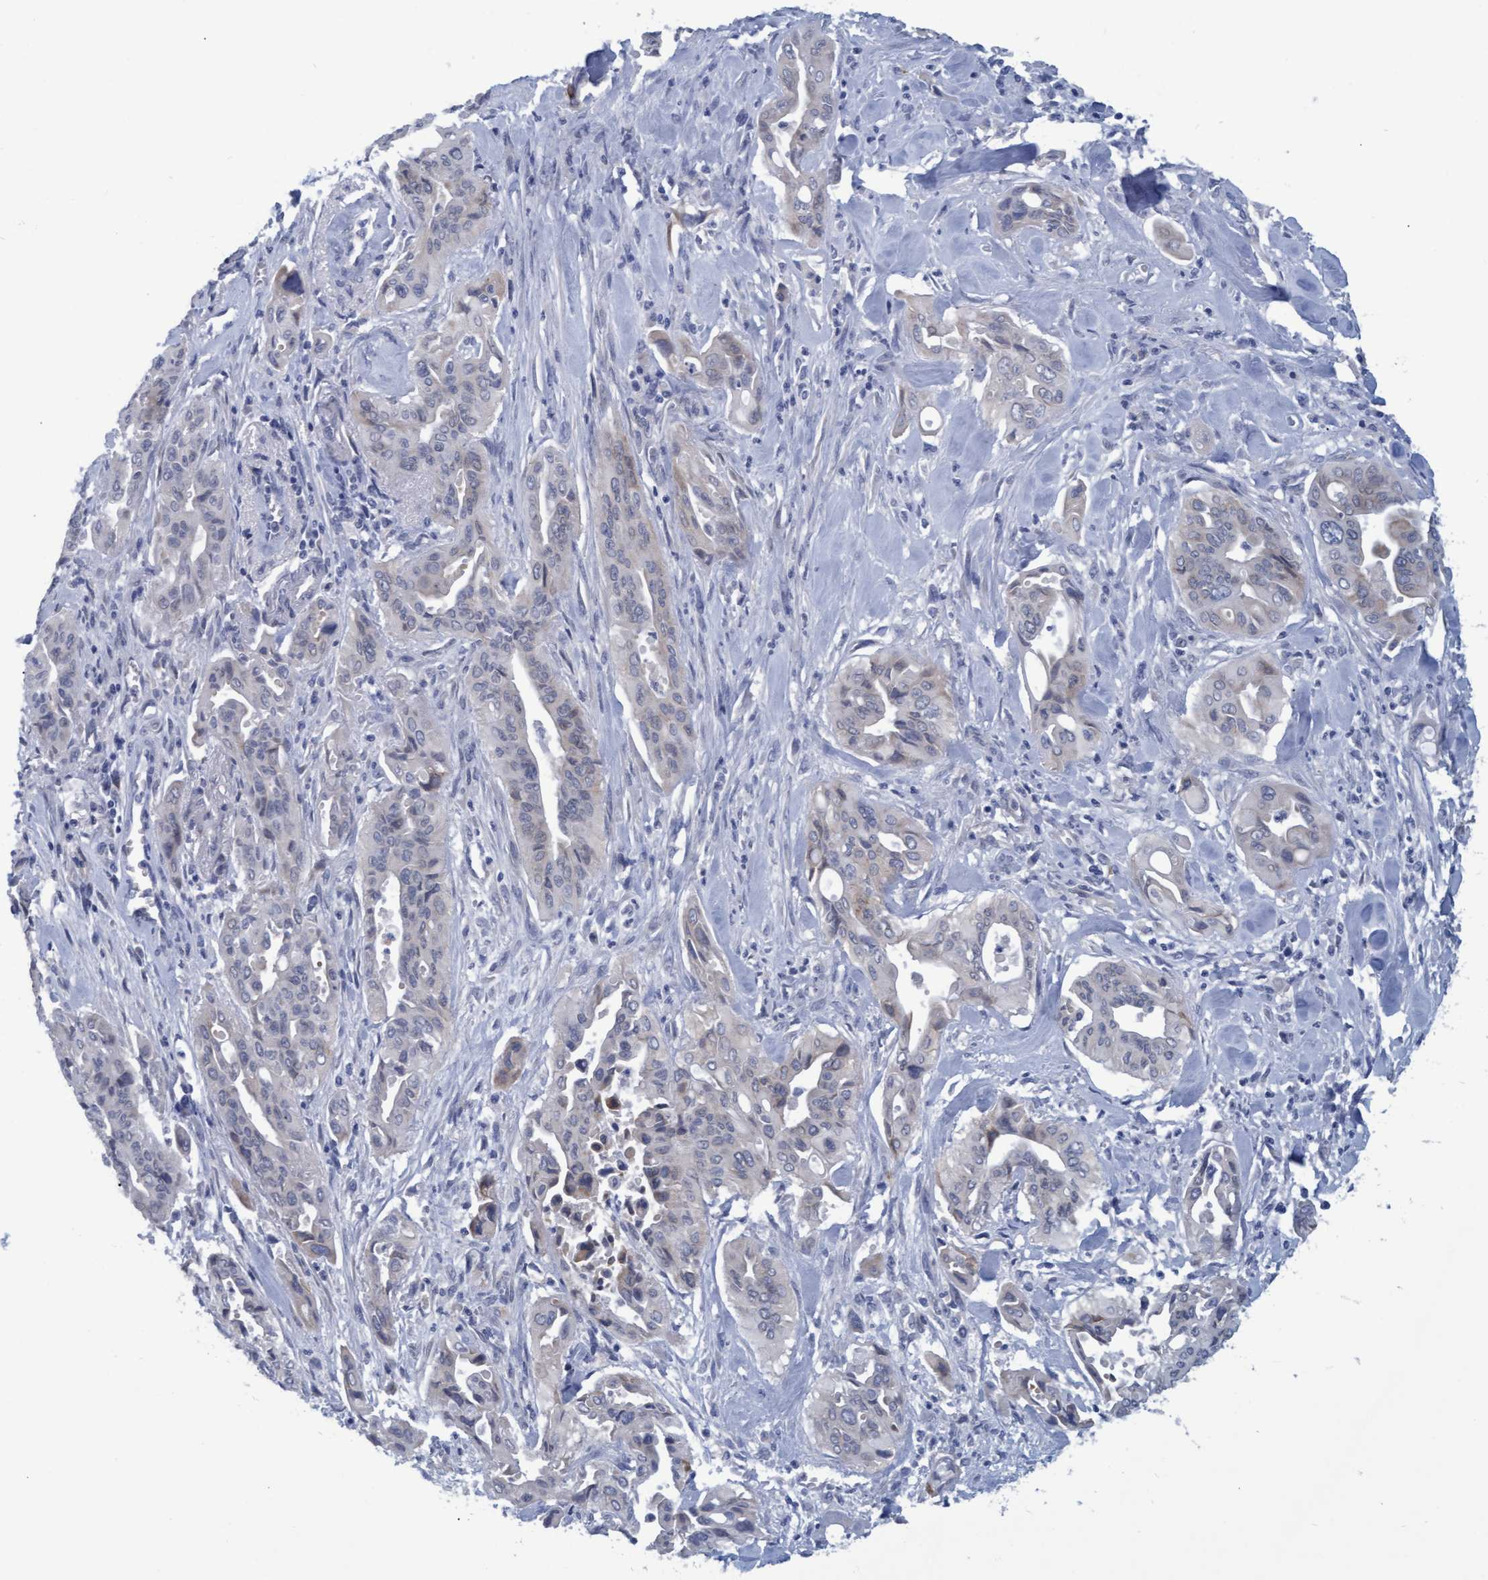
{"staining": {"intensity": "negative", "quantity": "none", "location": "none"}, "tissue": "pancreatic cancer", "cell_type": "Tumor cells", "image_type": "cancer", "snomed": [{"axis": "morphology", "description": "Adenocarcinoma, NOS"}, {"axis": "topography", "description": "Pancreas"}], "caption": "IHC micrograph of pancreatic cancer stained for a protein (brown), which reveals no expression in tumor cells.", "gene": "SSTR3", "patient": {"sex": "male", "age": 77}}